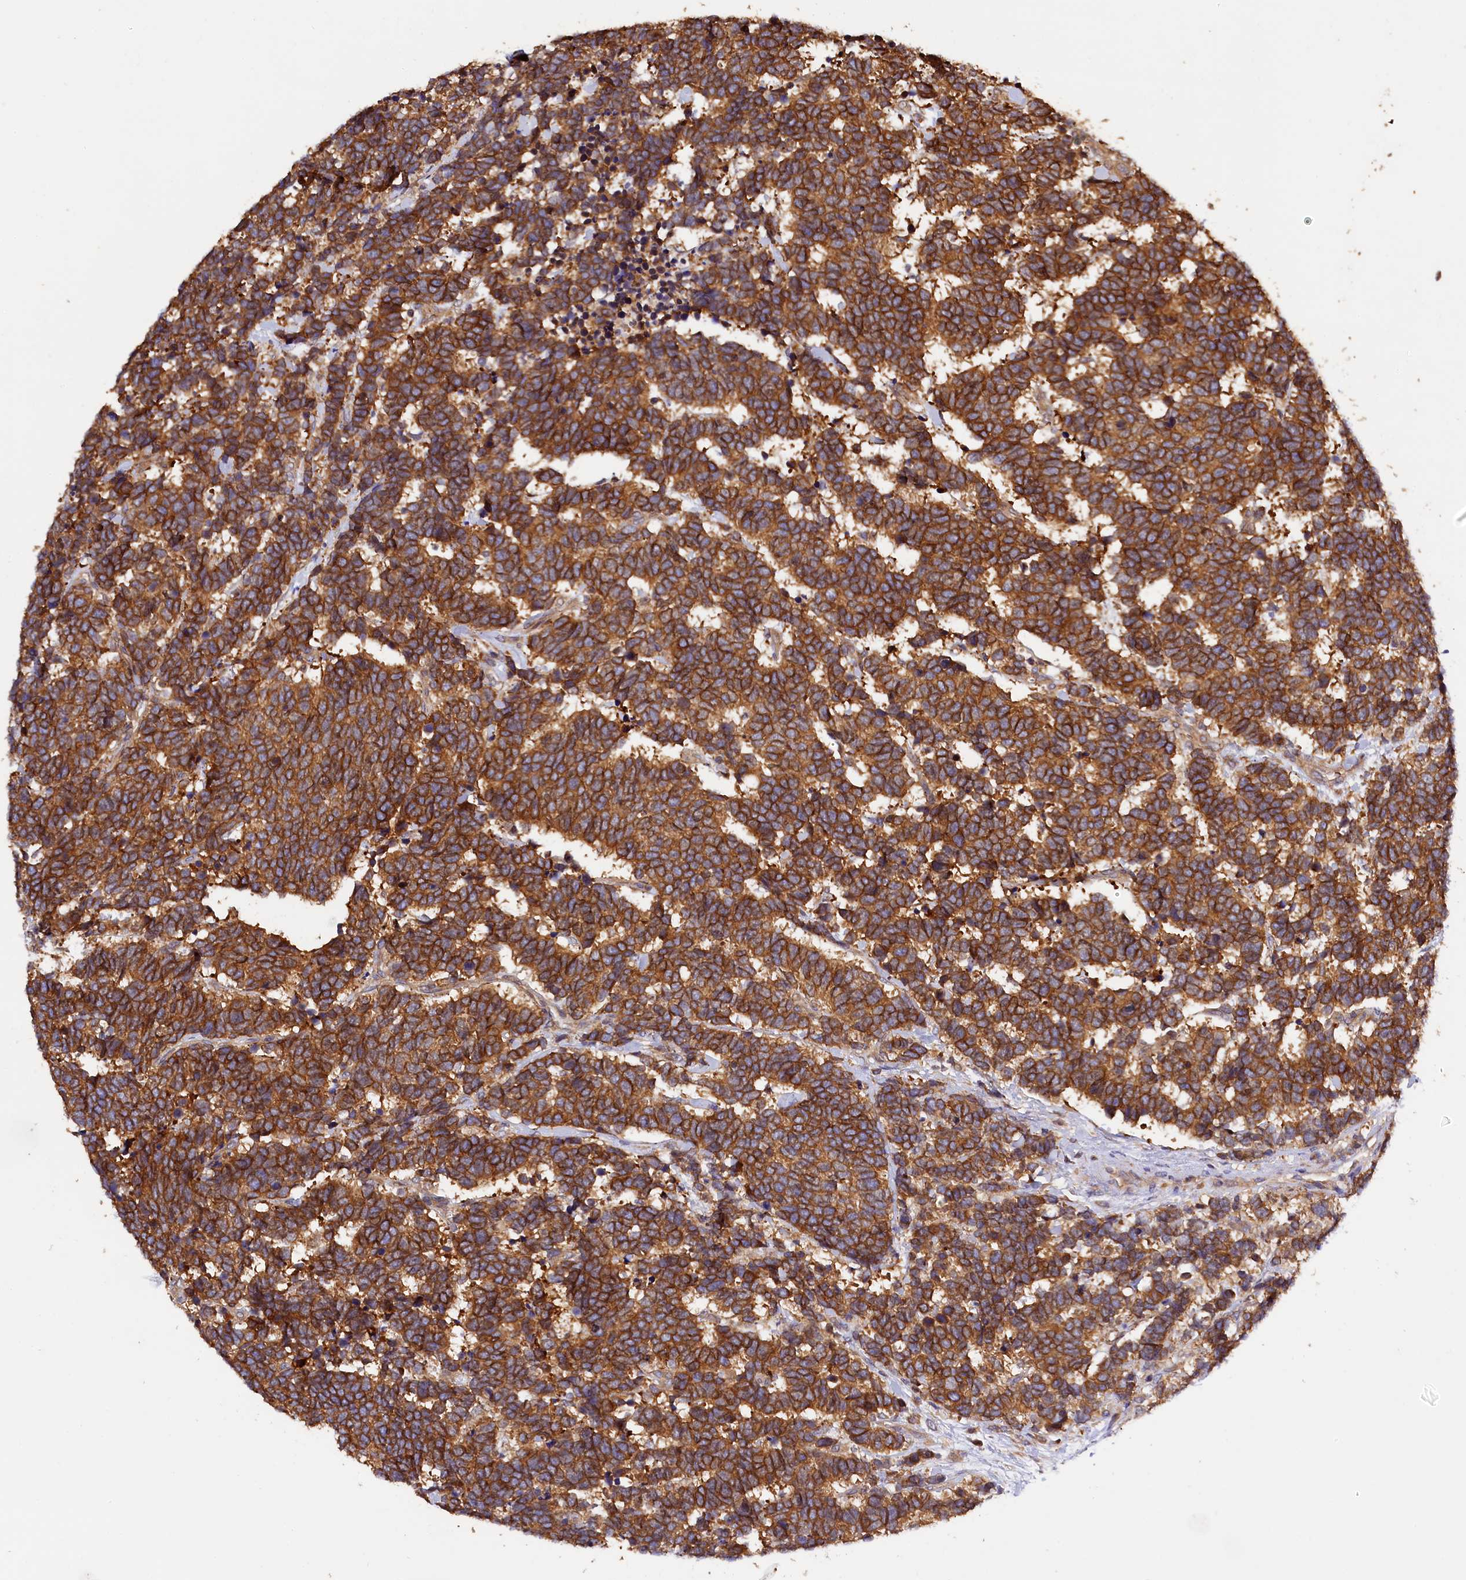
{"staining": {"intensity": "strong", "quantity": ">75%", "location": "cytoplasmic/membranous"}, "tissue": "carcinoid", "cell_type": "Tumor cells", "image_type": "cancer", "snomed": [{"axis": "morphology", "description": "Carcinoma, NOS"}, {"axis": "morphology", "description": "Carcinoid, malignant, NOS"}, {"axis": "topography", "description": "Urinary bladder"}], "caption": "Protein analysis of carcinoid tissue shows strong cytoplasmic/membranous positivity in about >75% of tumor cells. The staining was performed using DAB (3,3'-diaminobenzidine), with brown indicating positive protein expression. Nuclei are stained blue with hematoxylin.", "gene": "KLC2", "patient": {"sex": "male", "age": 57}}